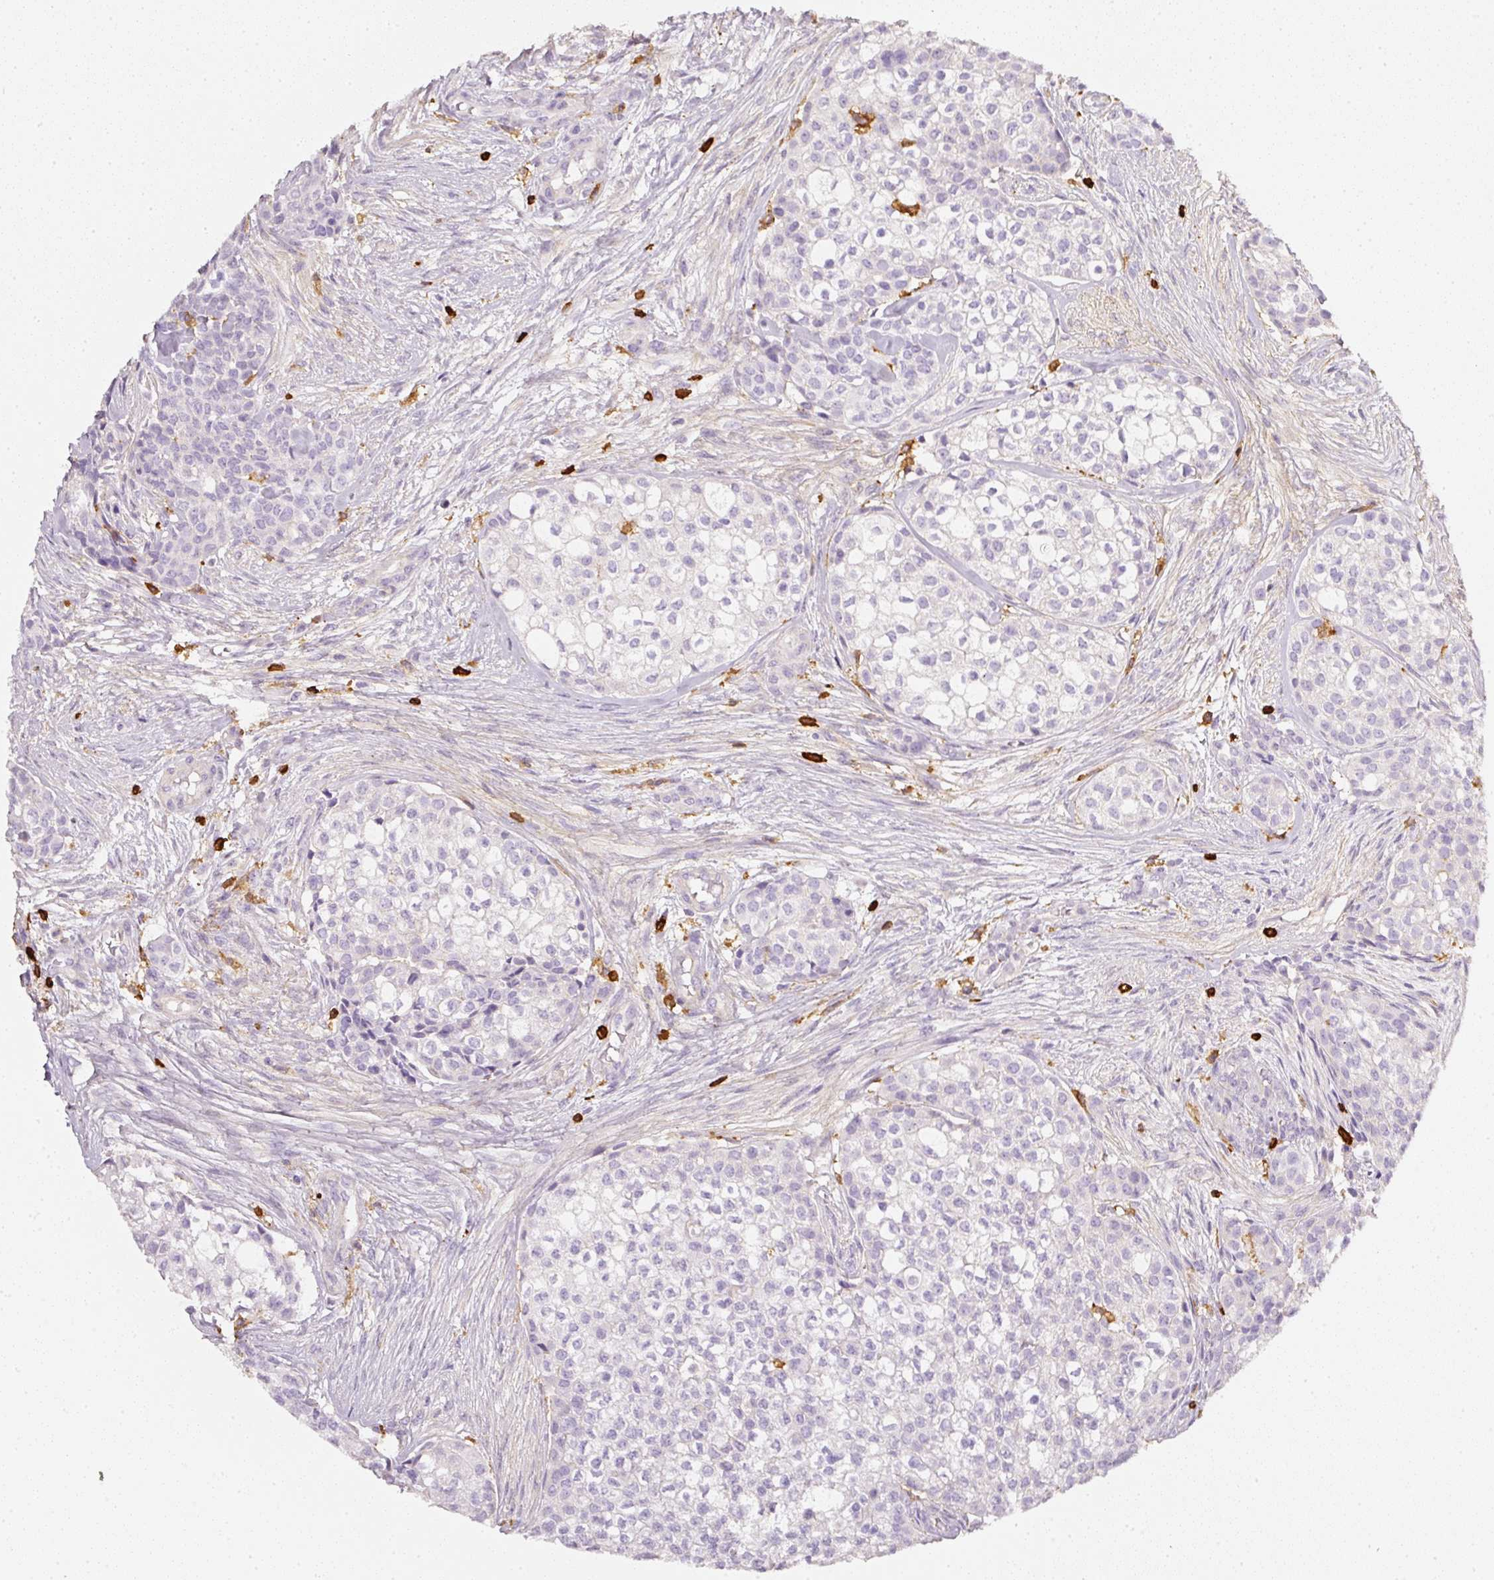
{"staining": {"intensity": "negative", "quantity": "none", "location": "none"}, "tissue": "head and neck cancer", "cell_type": "Tumor cells", "image_type": "cancer", "snomed": [{"axis": "morphology", "description": "Adenocarcinoma, NOS"}, {"axis": "topography", "description": "Head-Neck"}], "caption": "DAB immunohistochemical staining of human adenocarcinoma (head and neck) displays no significant expression in tumor cells.", "gene": "EVL", "patient": {"sex": "male", "age": 81}}